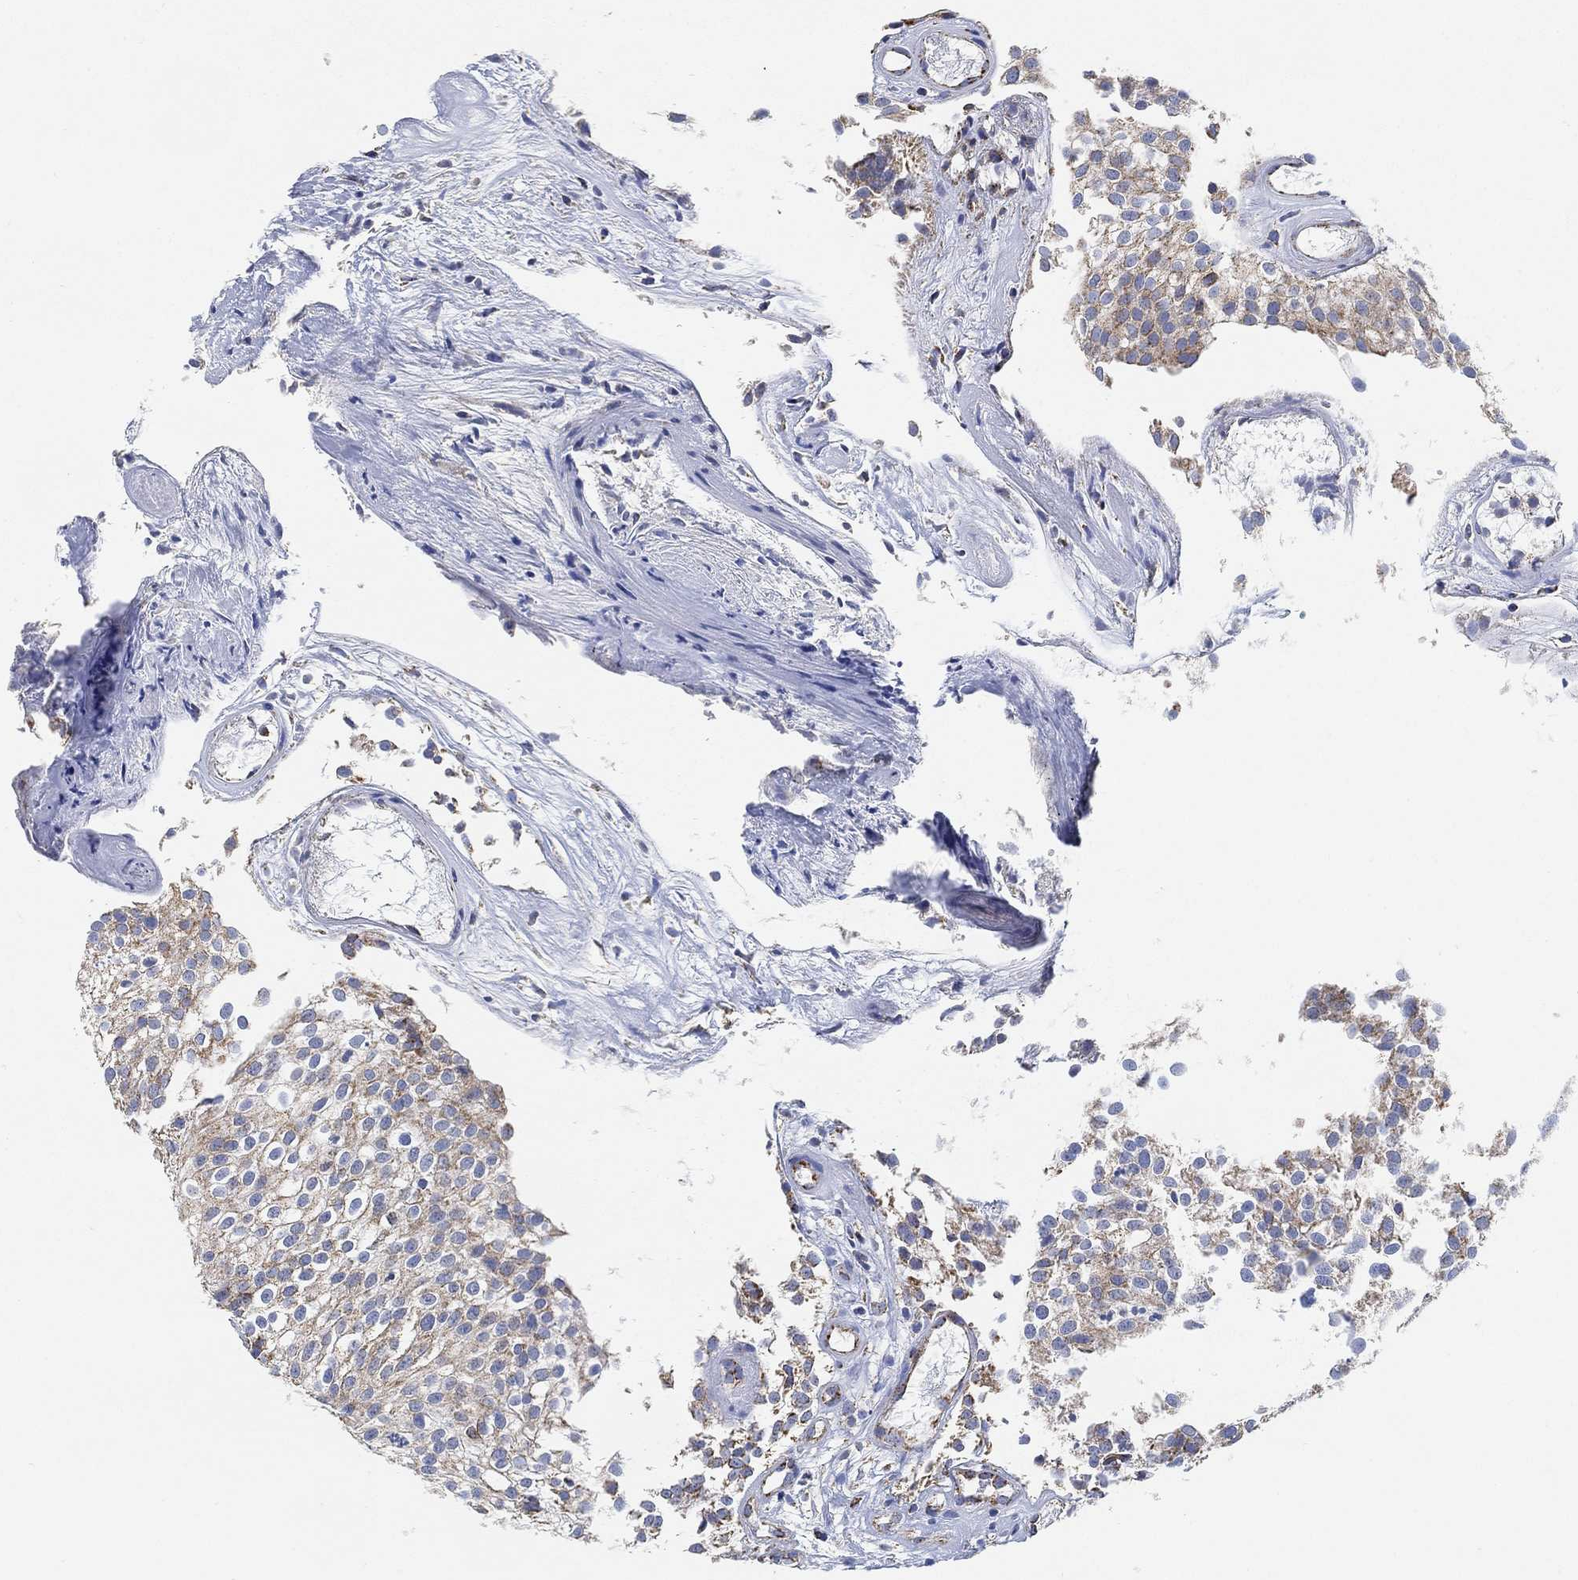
{"staining": {"intensity": "moderate", "quantity": "25%-75%", "location": "cytoplasmic/membranous"}, "tissue": "urothelial cancer", "cell_type": "Tumor cells", "image_type": "cancer", "snomed": [{"axis": "morphology", "description": "Urothelial carcinoma, High grade"}, {"axis": "topography", "description": "Urinary bladder"}], "caption": "Immunohistochemistry (IHC) photomicrograph of human high-grade urothelial carcinoma stained for a protein (brown), which displays medium levels of moderate cytoplasmic/membranous expression in approximately 25%-75% of tumor cells.", "gene": "NDUFS3", "patient": {"sex": "female", "age": 79}}